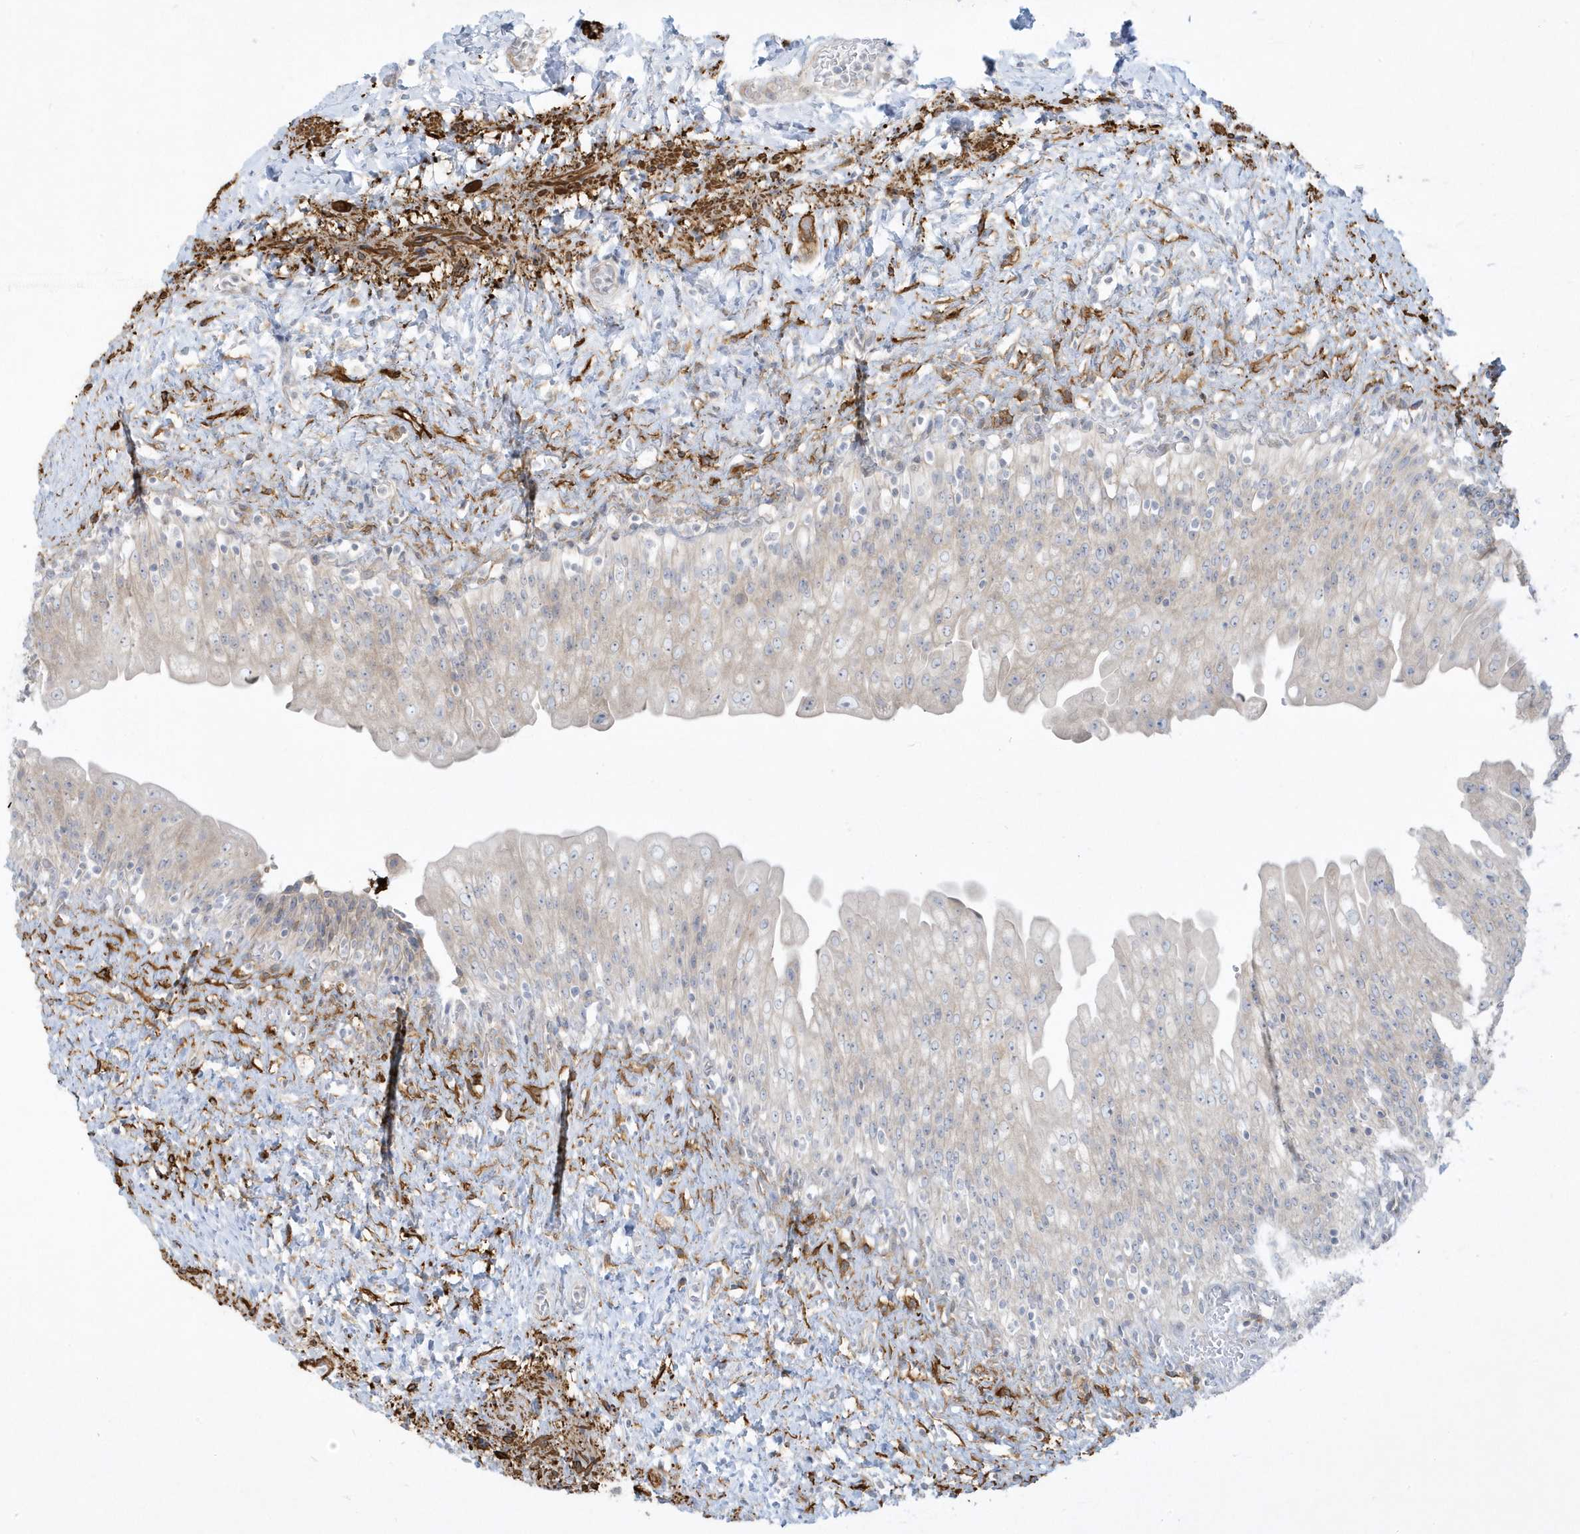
{"staining": {"intensity": "negative", "quantity": "none", "location": "none"}, "tissue": "urinary bladder", "cell_type": "Urothelial cells", "image_type": "normal", "snomed": [{"axis": "morphology", "description": "Normal tissue, NOS"}, {"axis": "topography", "description": "Urinary bladder"}], "caption": "Immunohistochemistry image of unremarkable urinary bladder: urinary bladder stained with DAB exhibits no significant protein expression in urothelial cells. The staining is performed using DAB (3,3'-diaminobenzidine) brown chromogen with nuclei counter-stained in using hematoxylin.", "gene": "THADA", "patient": {"sex": "female", "age": 27}}